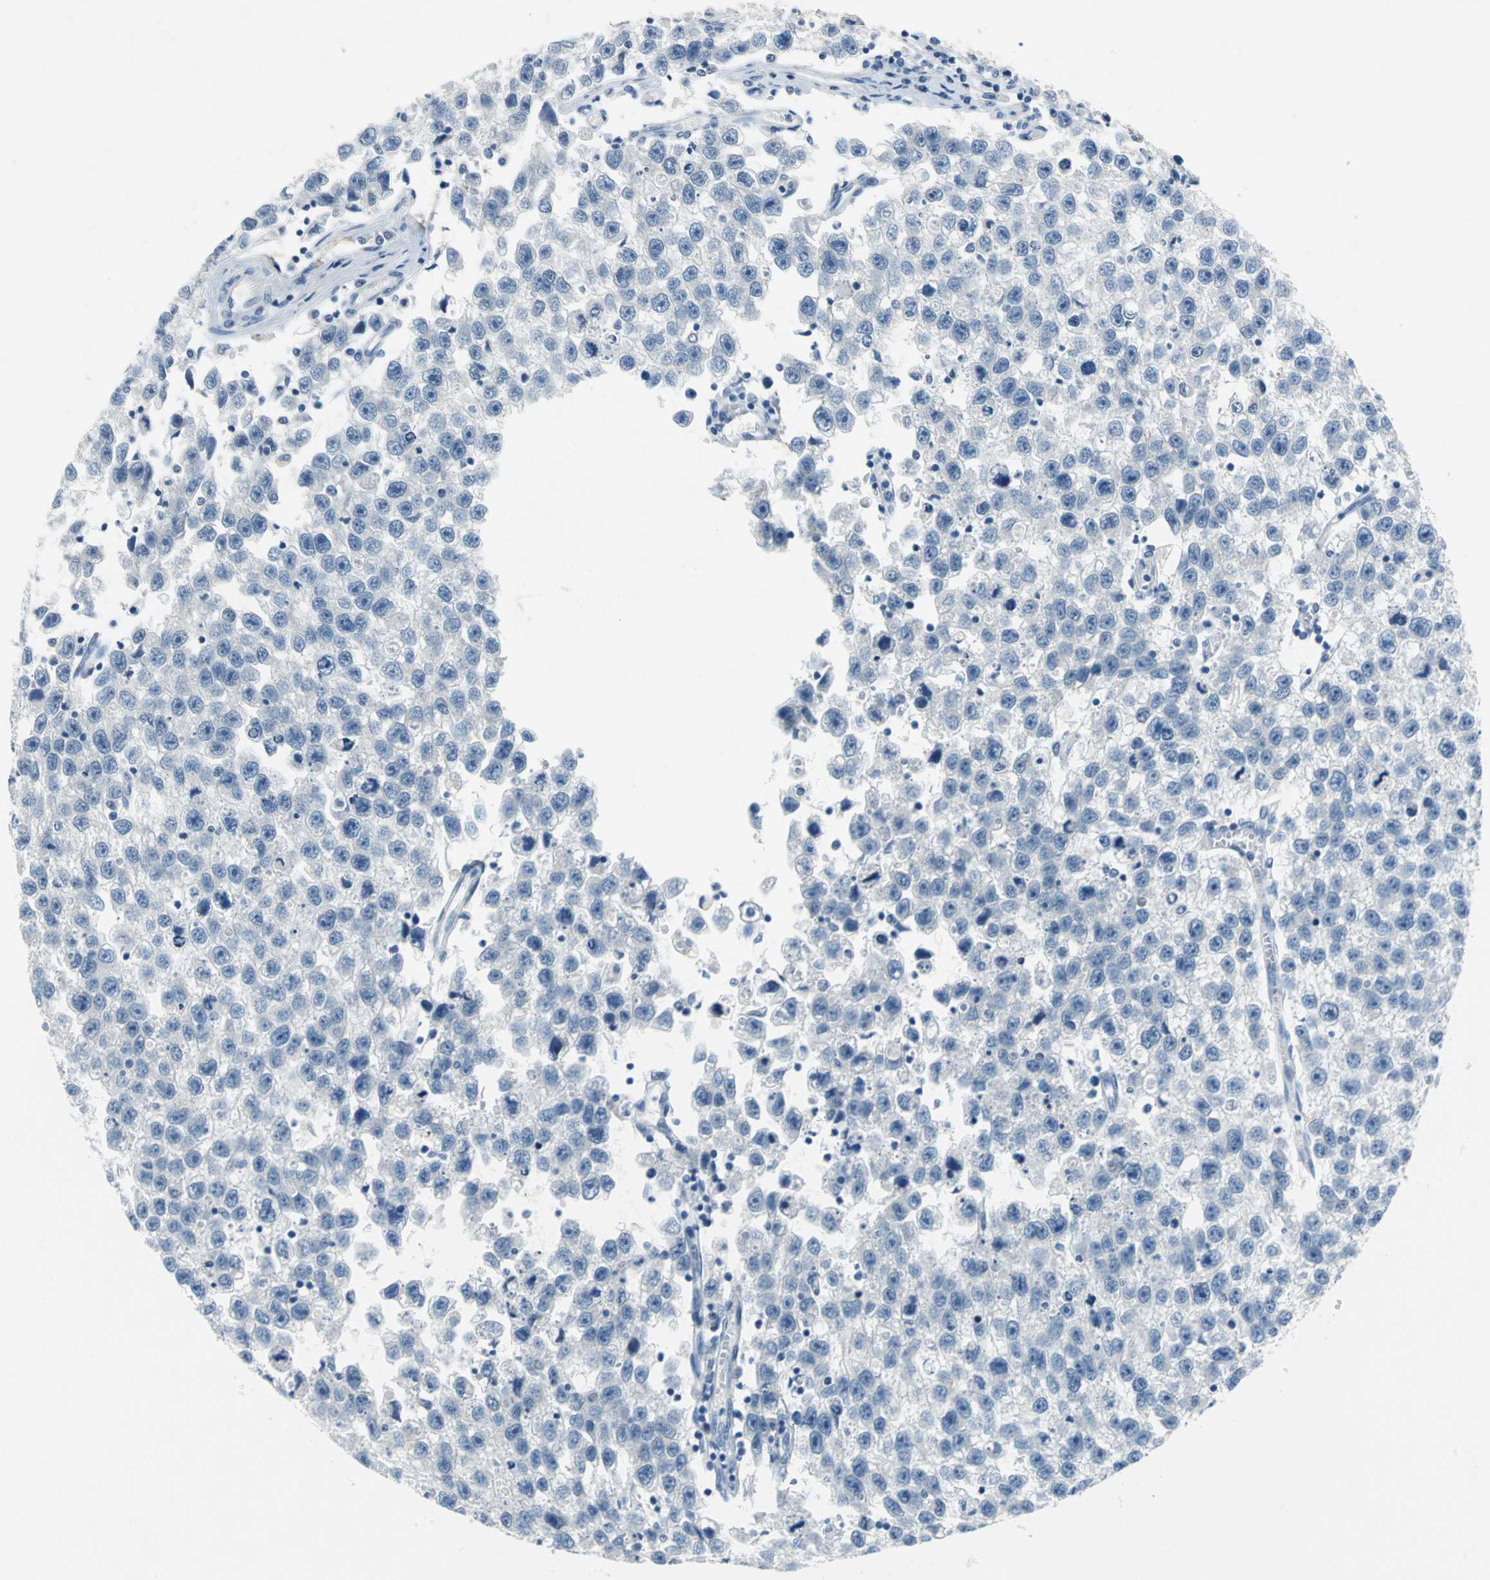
{"staining": {"intensity": "negative", "quantity": "none", "location": "none"}, "tissue": "testis cancer", "cell_type": "Tumor cells", "image_type": "cancer", "snomed": [{"axis": "morphology", "description": "Seminoma, NOS"}, {"axis": "topography", "description": "Testis"}], "caption": "Immunohistochemistry (IHC) of human testis cancer (seminoma) shows no staining in tumor cells. Brightfield microscopy of IHC stained with DAB (brown) and hematoxylin (blue), captured at high magnification.", "gene": "PTGDS", "patient": {"sex": "male", "age": 33}}